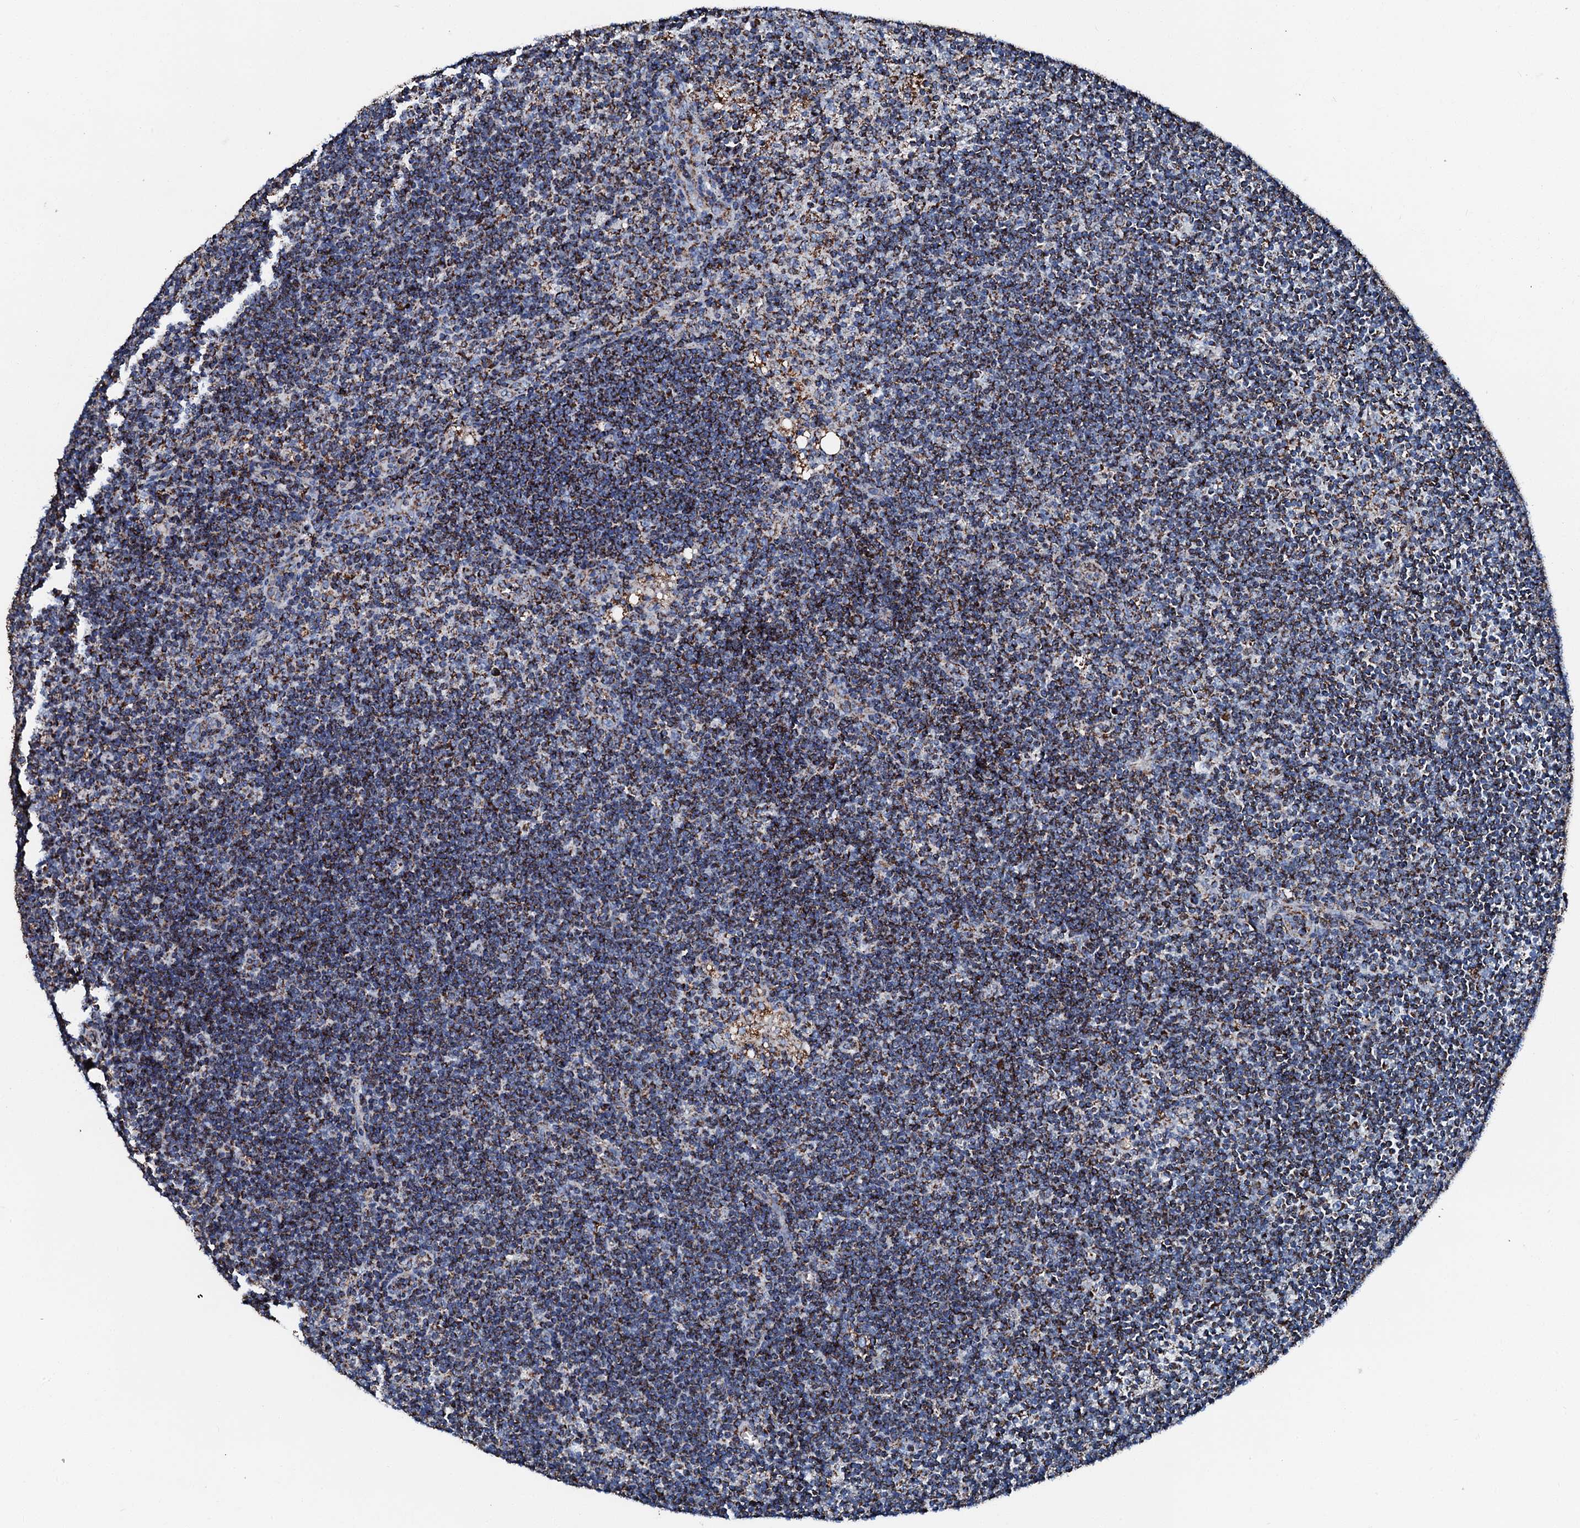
{"staining": {"intensity": "strong", "quantity": ">75%", "location": "cytoplasmic/membranous"}, "tissue": "lymph node", "cell_type": "Germinal center cells", "image_type": "normal", "snomed": [{"axis": "morphology", "description": "Normal tissue, NOS"}, {"axis": "topography", "description": "Lymph node"}], "caption": "Lymph node stained with immunohistochemistry (IHC) displays strong cytoplasmic/membranous expression in approximately >75% of germinal center cells. (DAB IHC, brown staining for protein, blue staining for nuclei).", "gene": "HADH", "patient": {"sex": "male", "age": 24}}